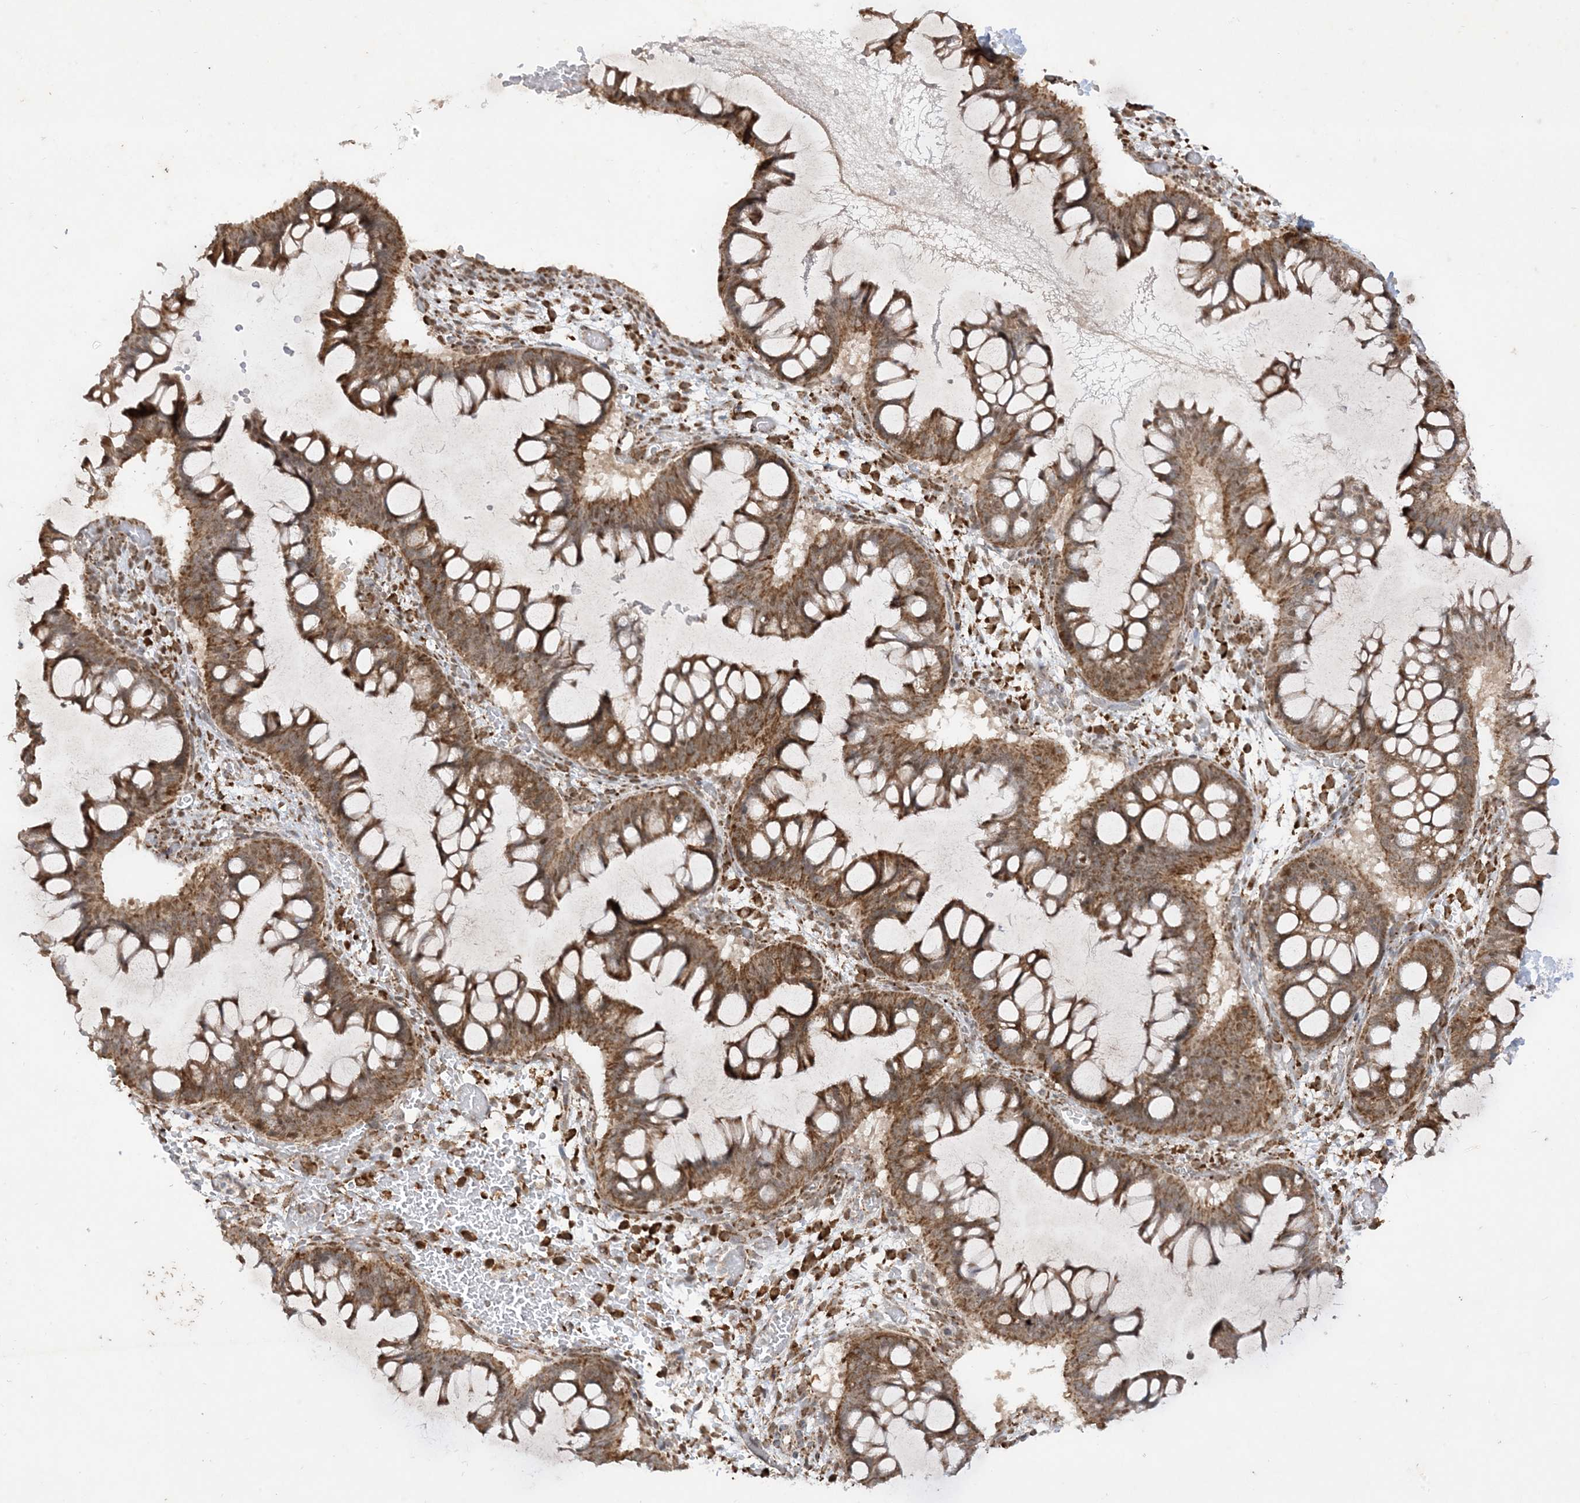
{"staining": {"intensity": "strong", "quantity": ">75%", "location": "cytoplasmic/membranous"}, "tissue": "ovarian cancer", "cell_type": "Tumor cells", "image_type": "cancer", "snomed": [{"axis": "morphology", "description": "Cystadenocarcinoma, mucinous, NOS"}, {"axis": "topography", "description": "Ovary"}], "caption": "Immunohistochemical staining of human mucinous cystadenocarcinoma (ovarian) displays high levels of strong cytoplasmic/membranous protein expression in about >75% of tumor cells. (DAB (3,3'-diaminobenzidine) IHC, brown staining for protein, blue staining for nuclei).", "gene": "NDUFAF3", "patient": {"sex": "female", "age": 73}}